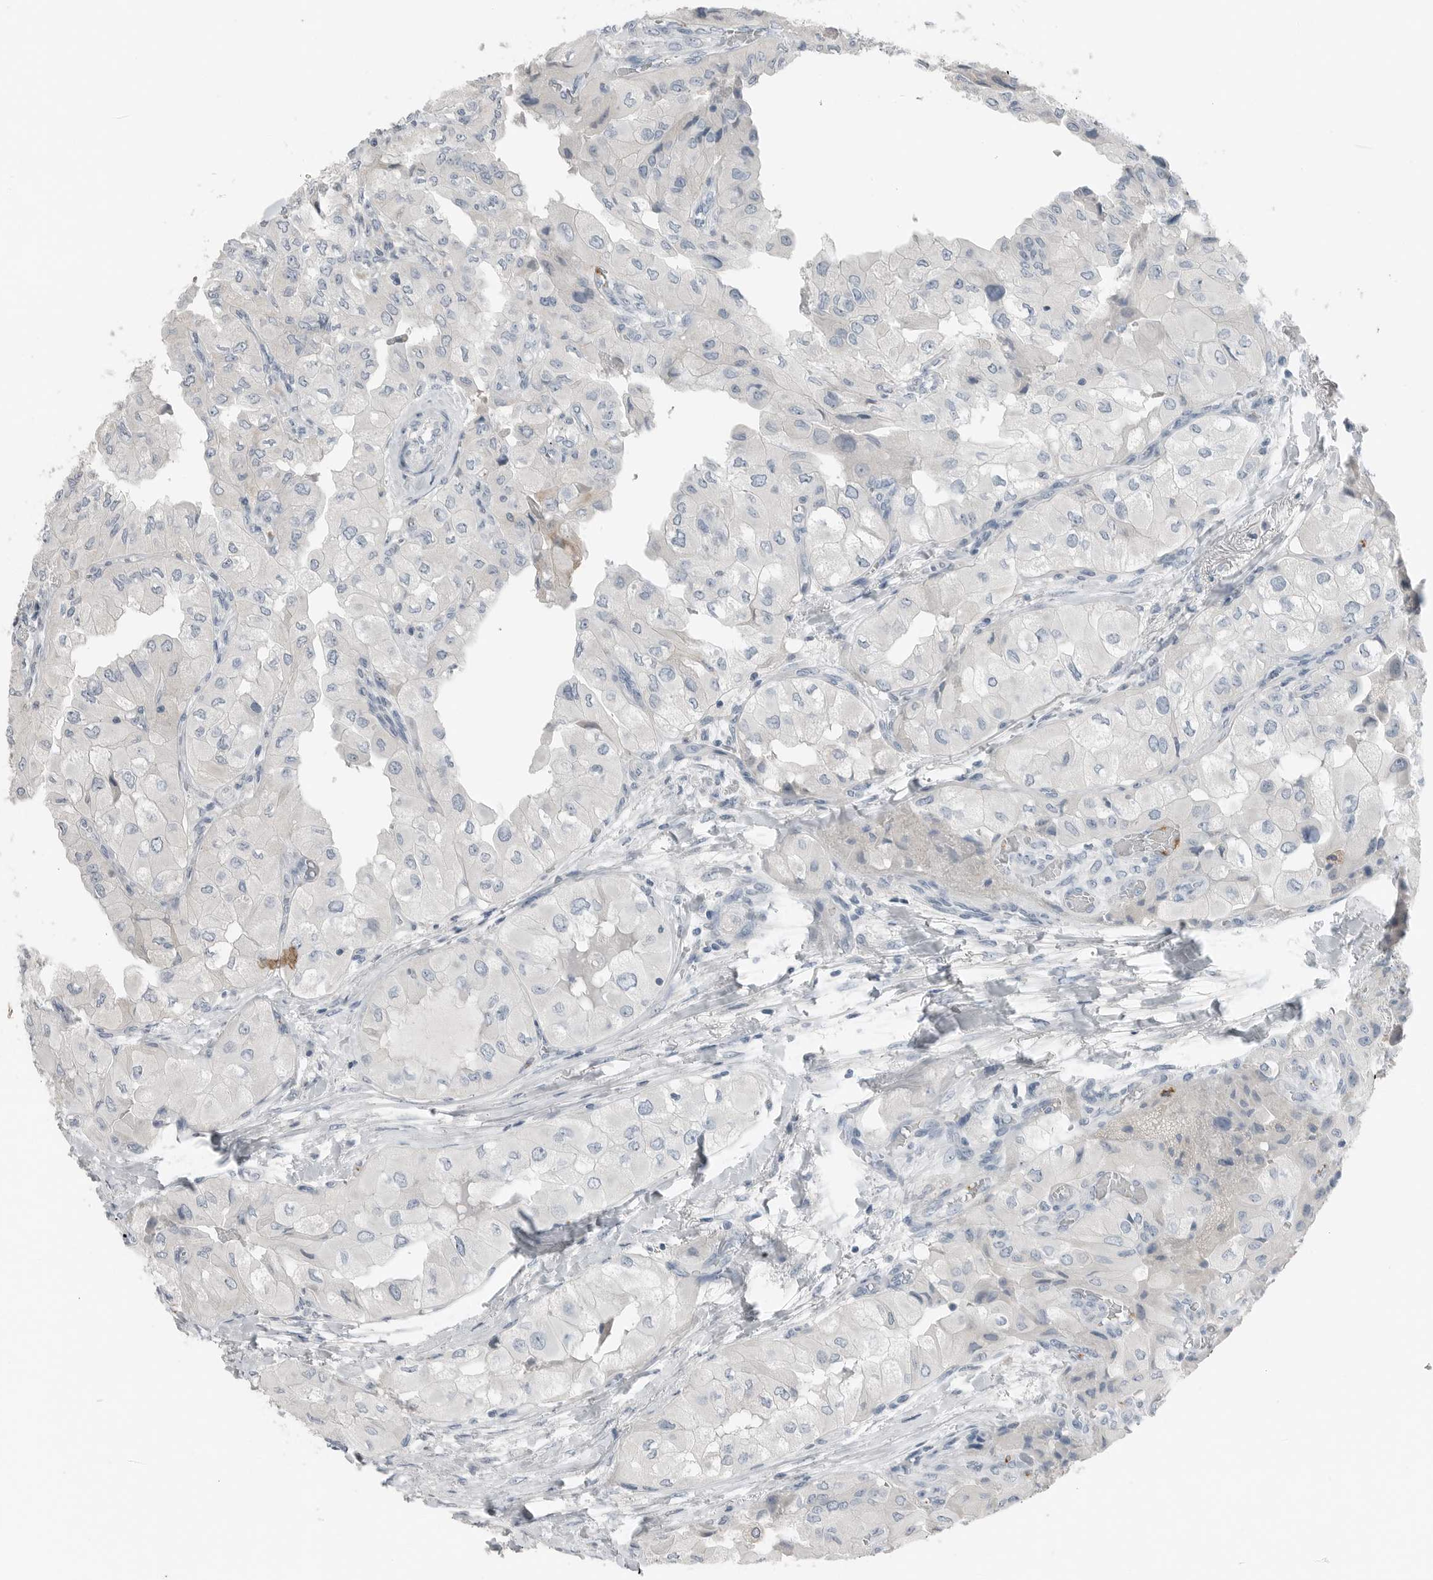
{"staining": {"intensity": "negative", "quantity": "none", "location": "none"}, "tissue": "thyroid cancer", "cell_type": "Tumor cells", "image_type": "cancer", "snomed": [{"axis": "morphology", "description": "Papillary adenocarcinoma, NOS"}, {"axis": "topography", "description": "Thyroid gland"}], "caption": "A high-resolution image shows IHC staining of thyroid cancer, which reveals no significant positivity in tumor cells.", "gene": "SERPINB7", "patient": {"sex": "female", "age": 59}}